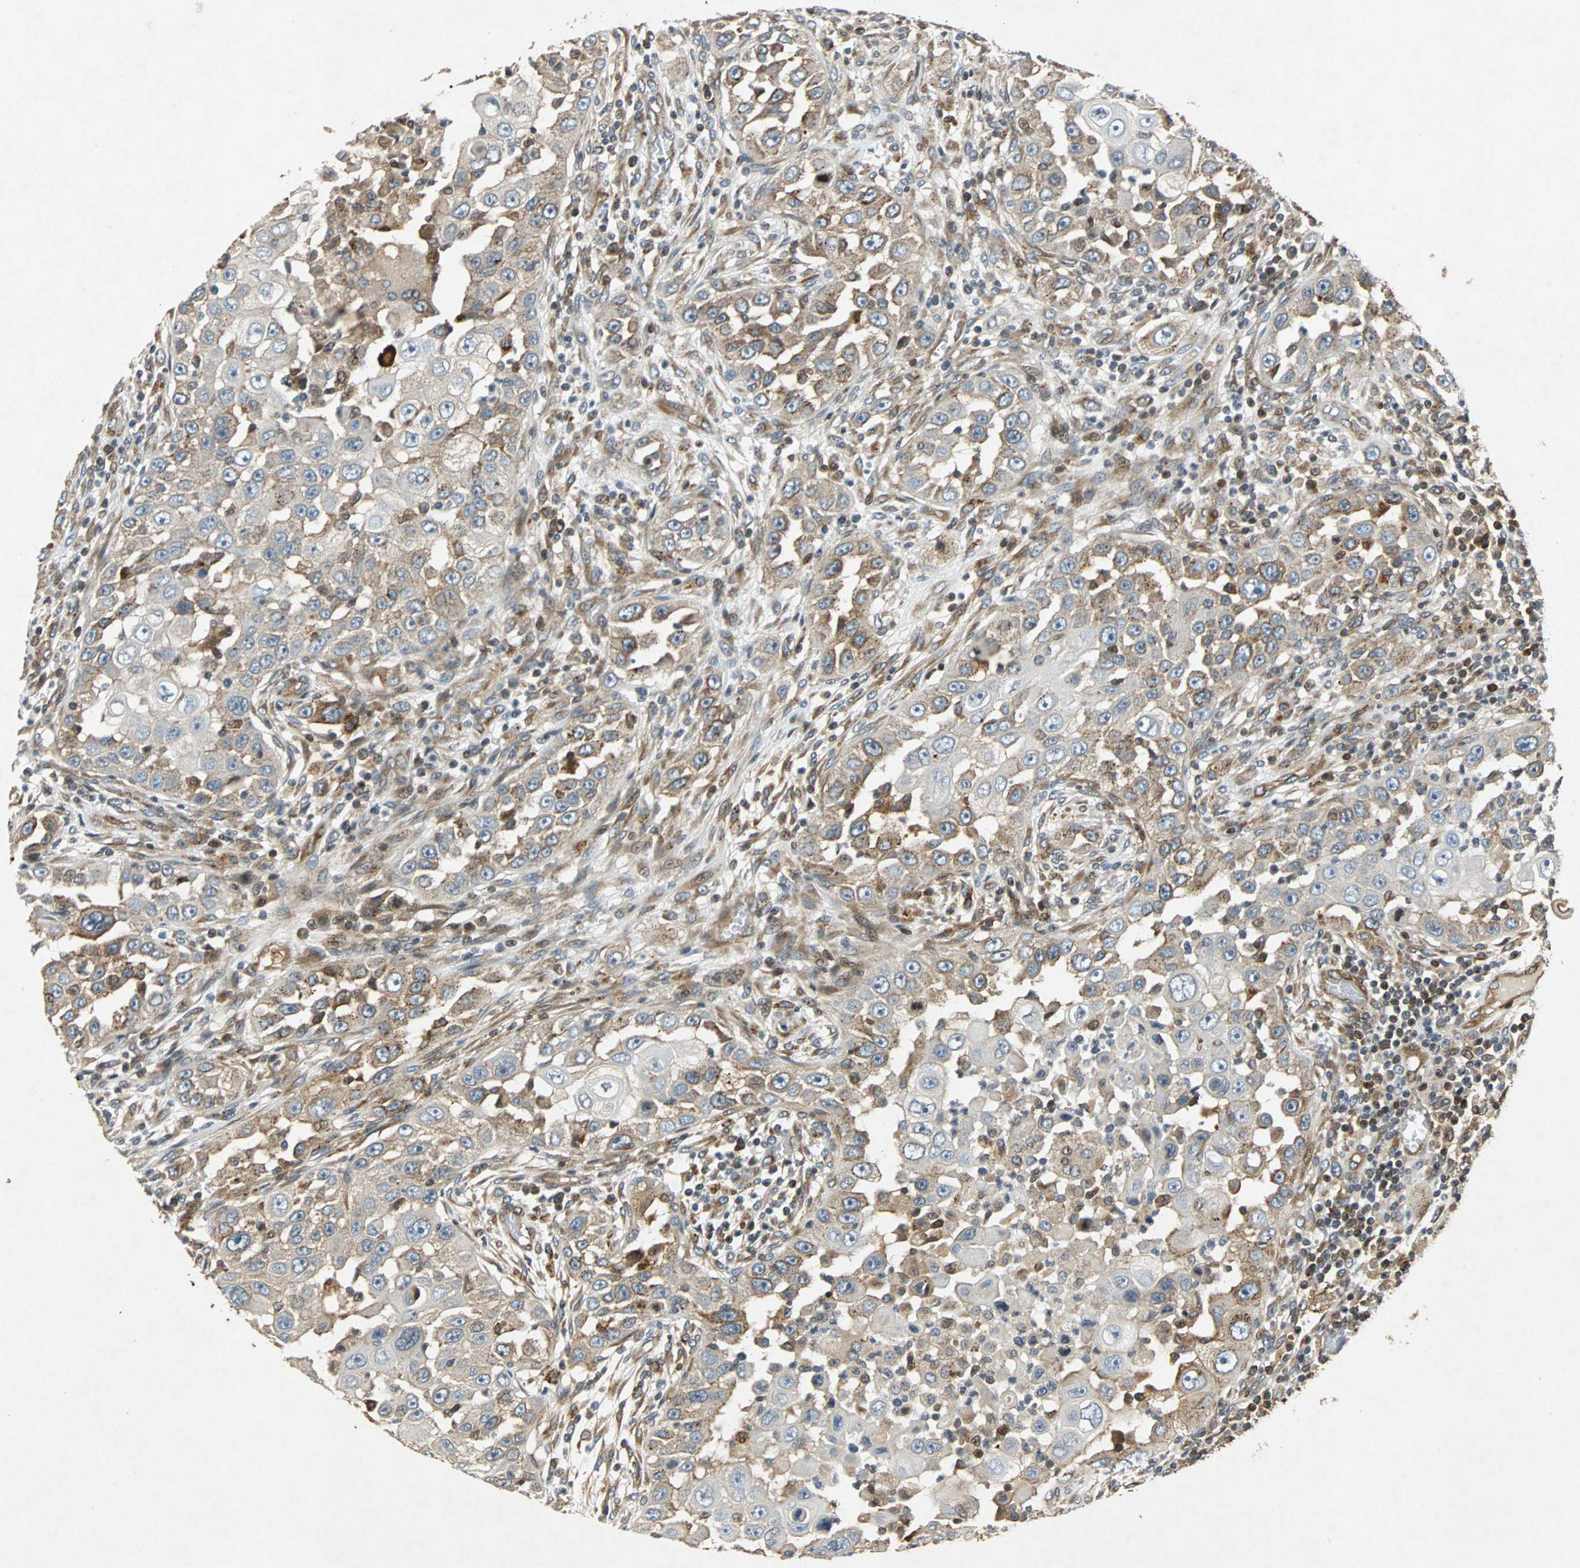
{"staining": {"intensity": "moderate", "quantity": "25%-75%", "location": "cytoplasmic/membranous"}, "tissue": "head and neck cancer", "cell_type": "Tumor cells", "image_type": "cancer", "snomed": [{"axis": "morphology", "description": "Carcinoma, NOS"}, {"axis": "topography", "description": "Head-Neck"}], "caption": "There is medium levels of moderate cytoplasmic/membranous staining in tumor cells of head and neck cancer, as demonstrated by immunohistochemical staining (brown color).", "gene": "TUBA4A", "patient": {"sex": "male", "age": 87}}